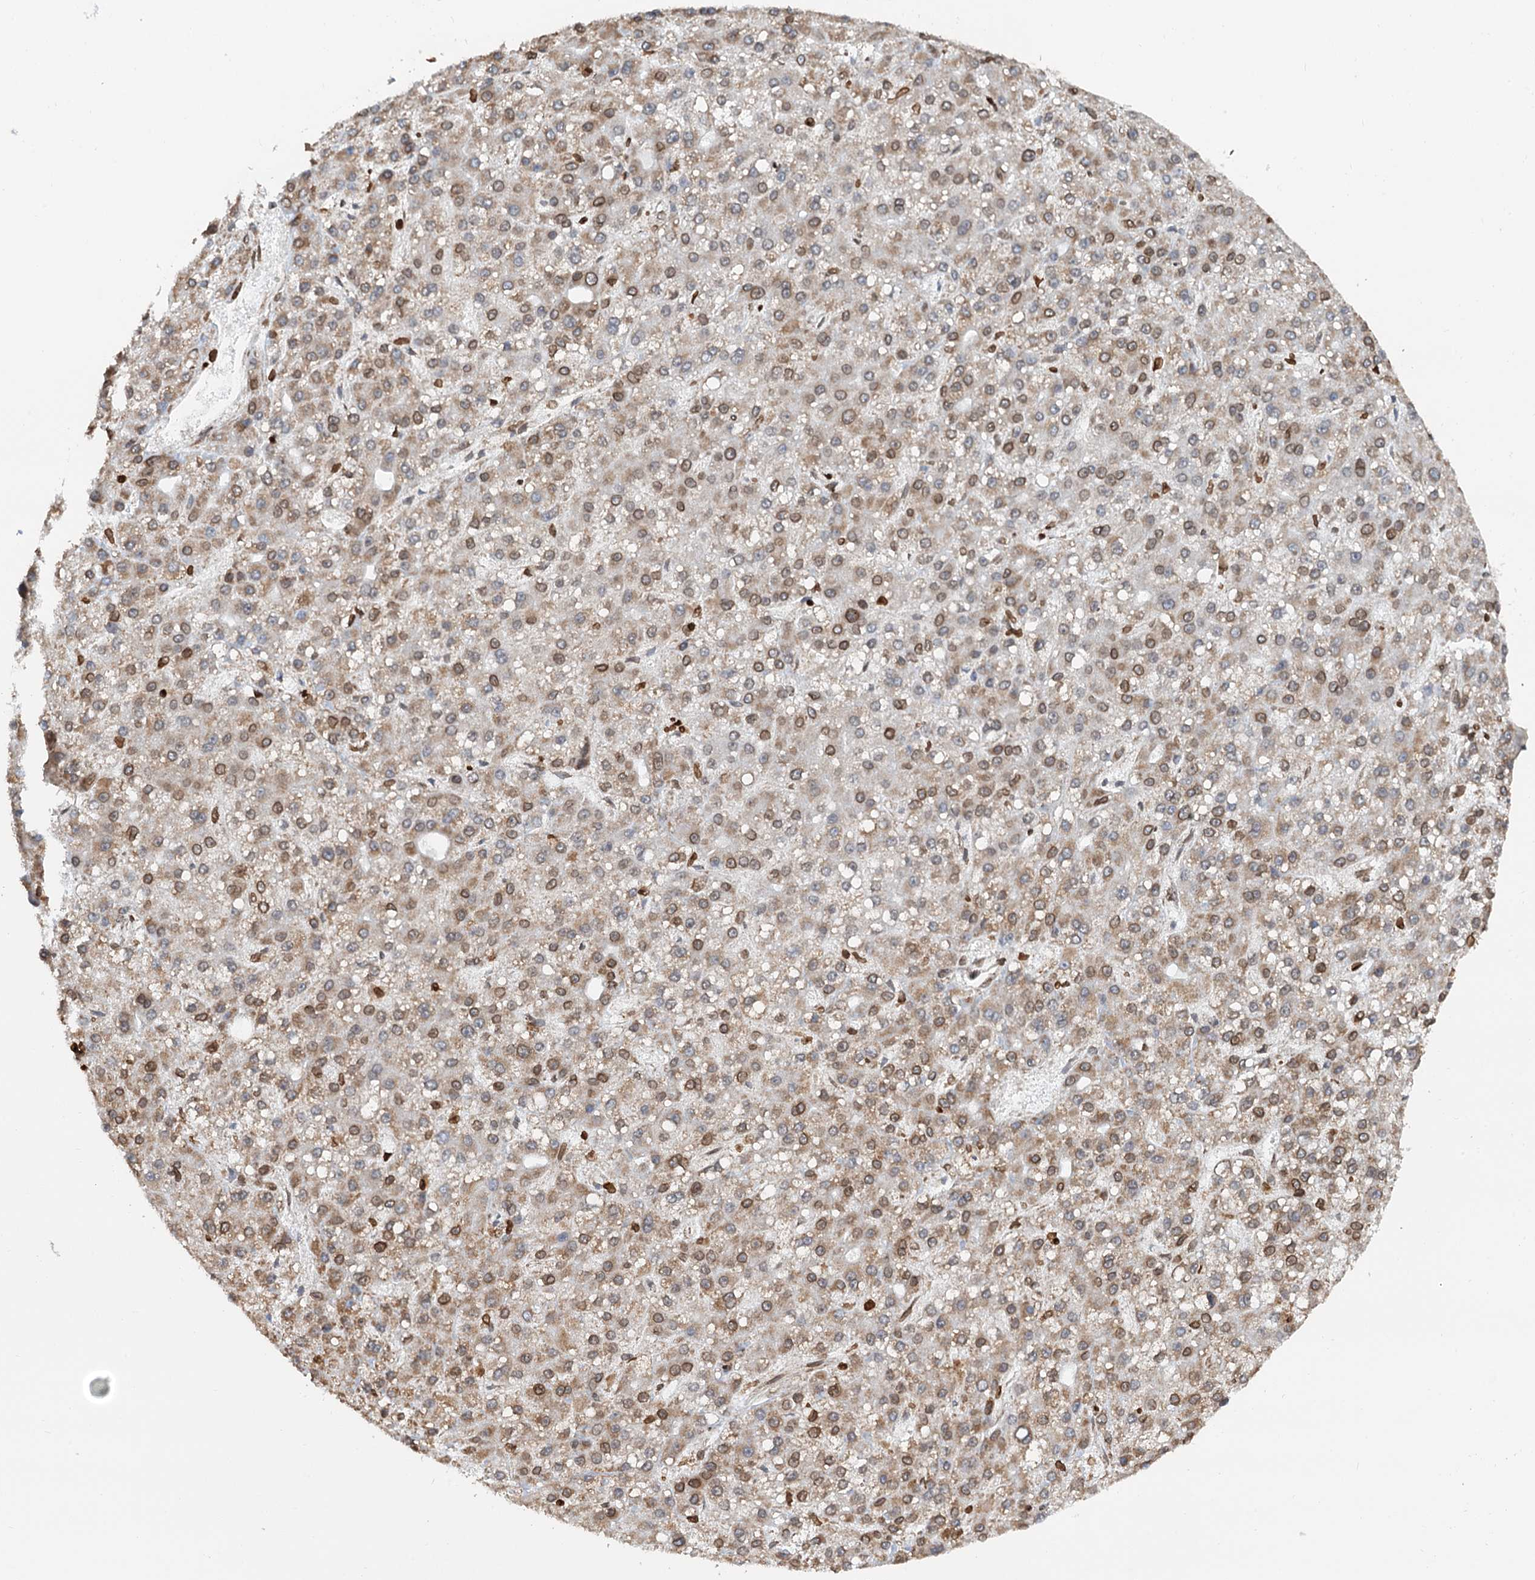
{"staining": {"intensity": "moderate", "quantity": ">75%", "location": "cytoplasmic/membranous,nuclear"}, "tissue": "liver cancer", "cell_type": "Tumor cells", "image_type": "cancer", "snomed": [{"axis": "morphology", "description": "Carcinoma, Hepatocellular, NOS"}, {"axis": "topography", "description": "Liver"}], "caption": "Moderate cytoplasmic/membranous and nuclear expression for a protein is present in approximately >75% of tumor cells of liver cancer using immunohistochemistry.", "gene": "ZC3H13", "patient": {"sex": "male", "age": 67}}